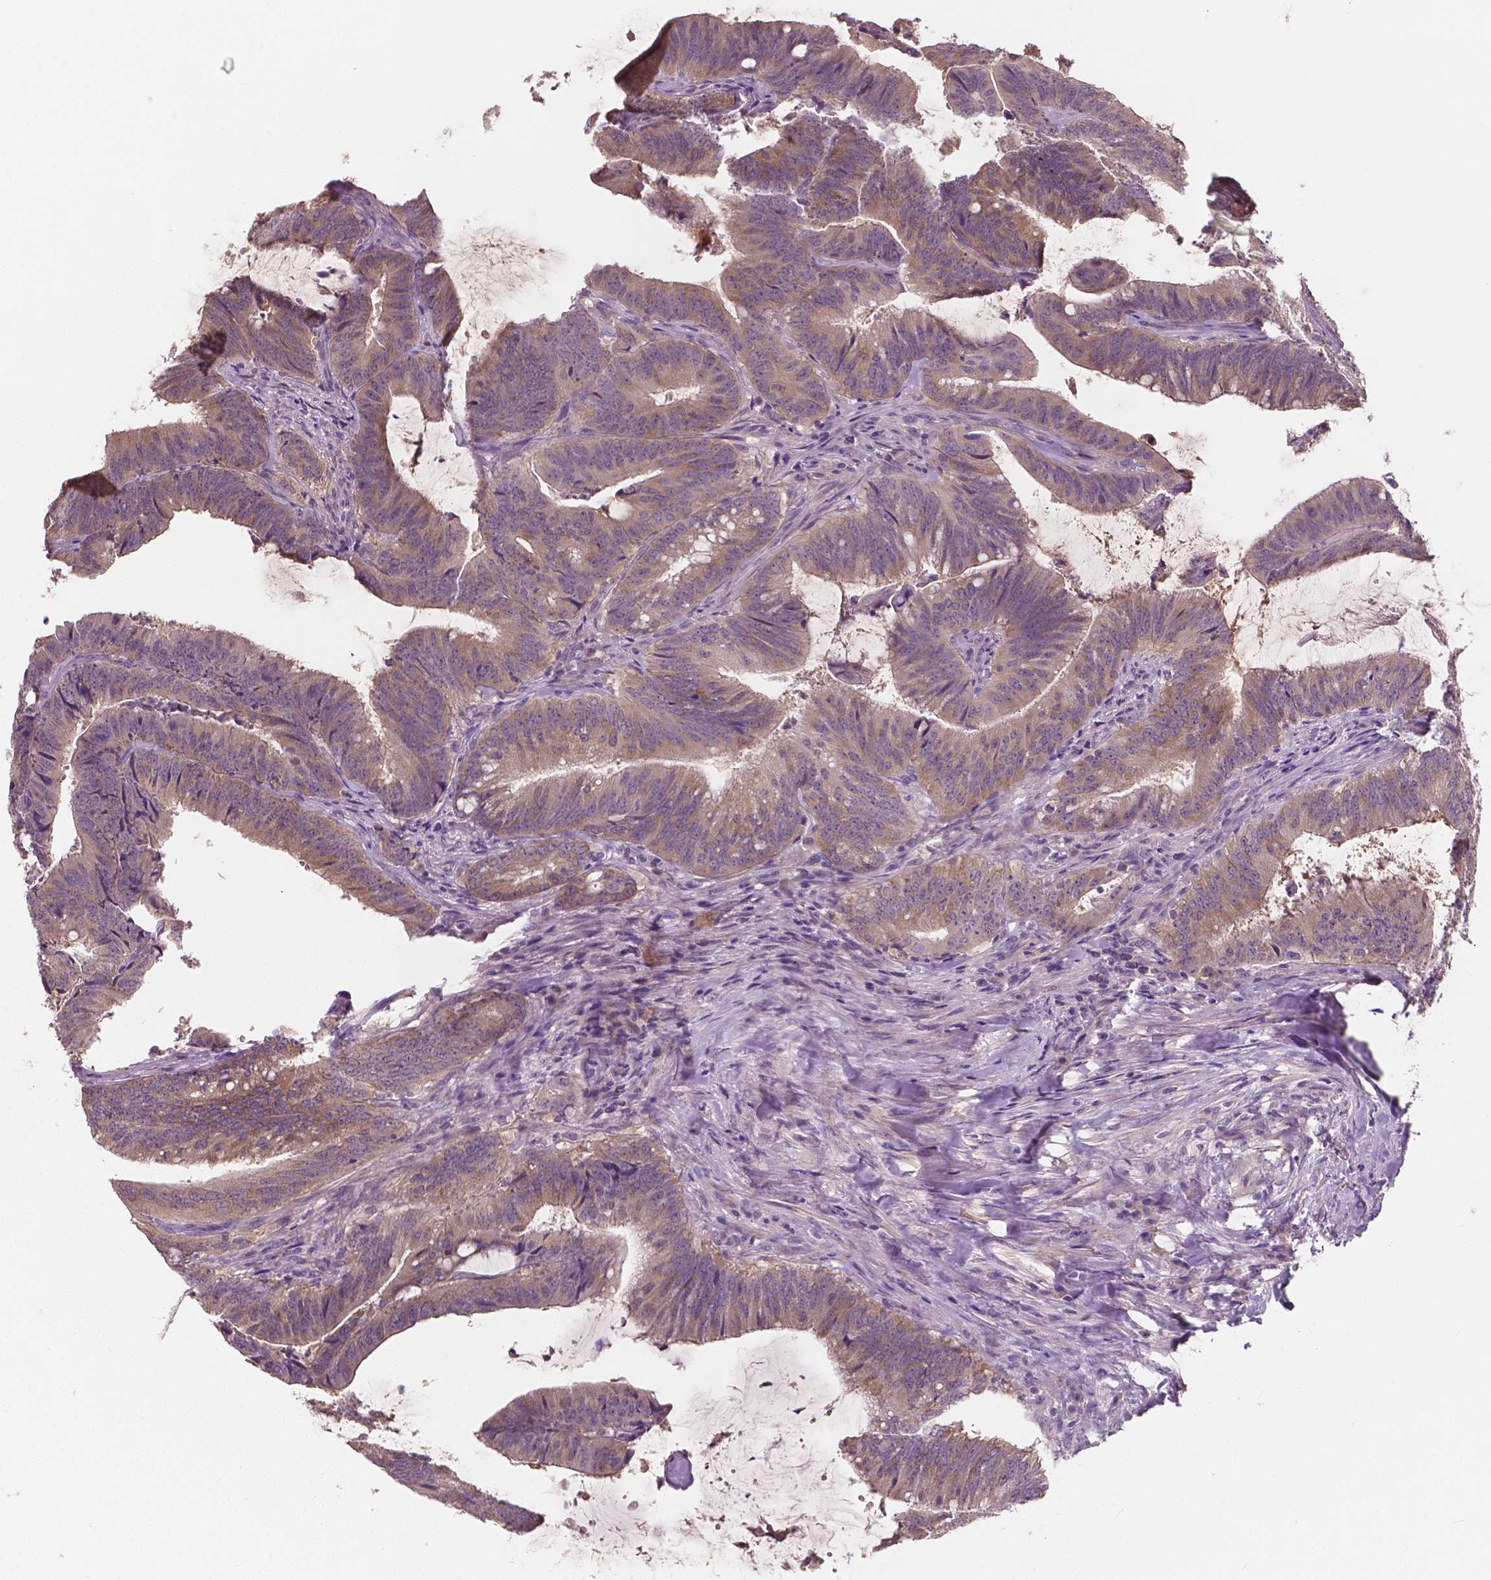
{"staining": {"intensity": "weak", "quantity": "25%-75%", "location": "cytoplasmic/membranous"}, "tissue": "colorectal cancer", "cell_type": "Tumor cells", "image_type": "cancer", "snomed": [{"axis": "morphology", "description": "Adenocarcinoma, NOS"}, {"axis": "topography", "description": "Colon"}], "caption": "The histopathology image demonstrates a brown stain indicating the presence of a protein in the cytoplasmic/membranous of tumor cells in colorectal cancer.", "gene": "LSM14B", "patient": {"sex": "female", "age": 43}}